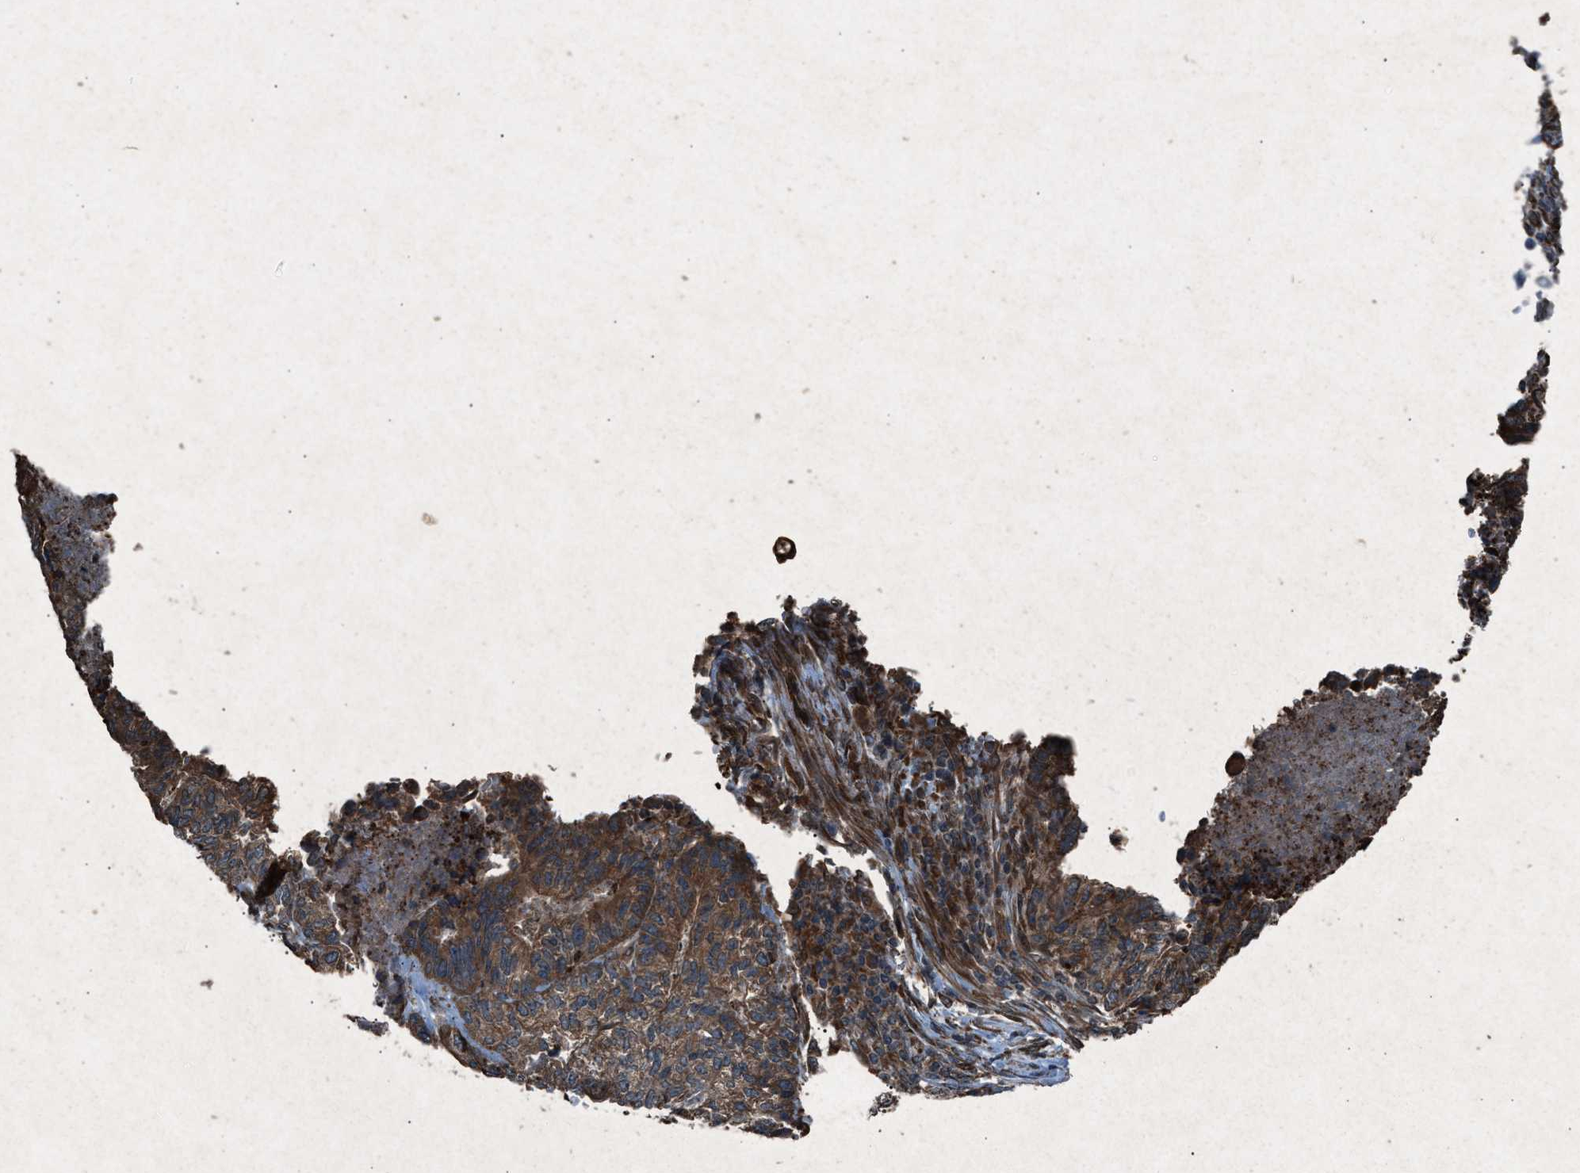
{"staining": {"intensity": "weak", "quantity": ">75%", "location": "cytoplasmic/membranous"}, "tissue": "endometrial cancer", "cell_type": "Tumor cells", "image_type": "cancer", "snomed": [{"axis": "morphology", "description": "Adenocarcinoma, NOS"}, {"axis": "topography", "description": "Endometrium"}], "caption": "This is a histology image of immunohistochemistry (IHC) staining of endometrial adenocarcinoma, which shows weak expression in the cytoplasmic/membranous of tumor cells.", "gene": "CALR", "patient": {"sex": "female", "age": 80}}